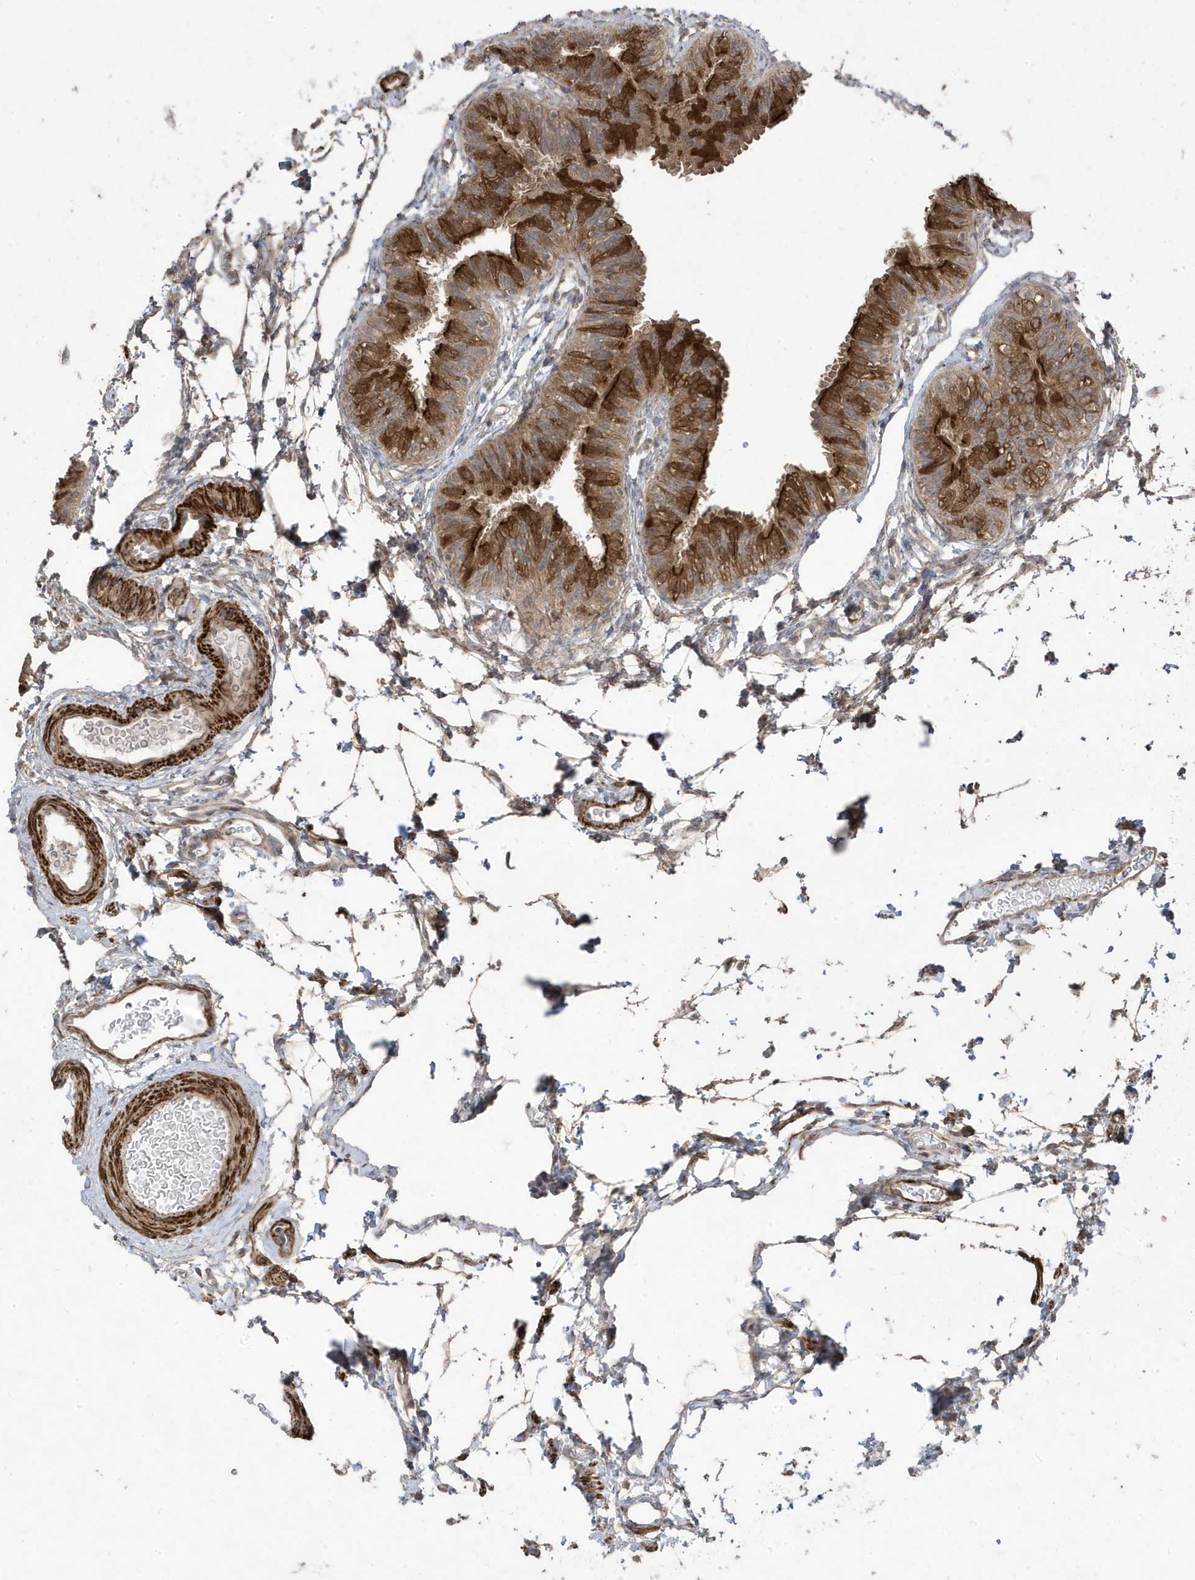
{"staining": {"intensity": "strong", "quantity": "25%-75%", "location": "cytoplasmic/membranous"}, "tissue": "fallopian tube", "cell_type": "Glandular cells", "image_type": "normal", "snomed": [{"axis": "morphology", "description": "Normal tissue, NOS"}, {"axis": "topography", "description": "Fallopian tube"}], "caption": "Normal fallopian tube demonstrates strong cytoplasmic/membranous expression in approximately 25%-75% of glandular cells.", "gene": "CETN3", "patient": {"sex": "female", "age": 35}}